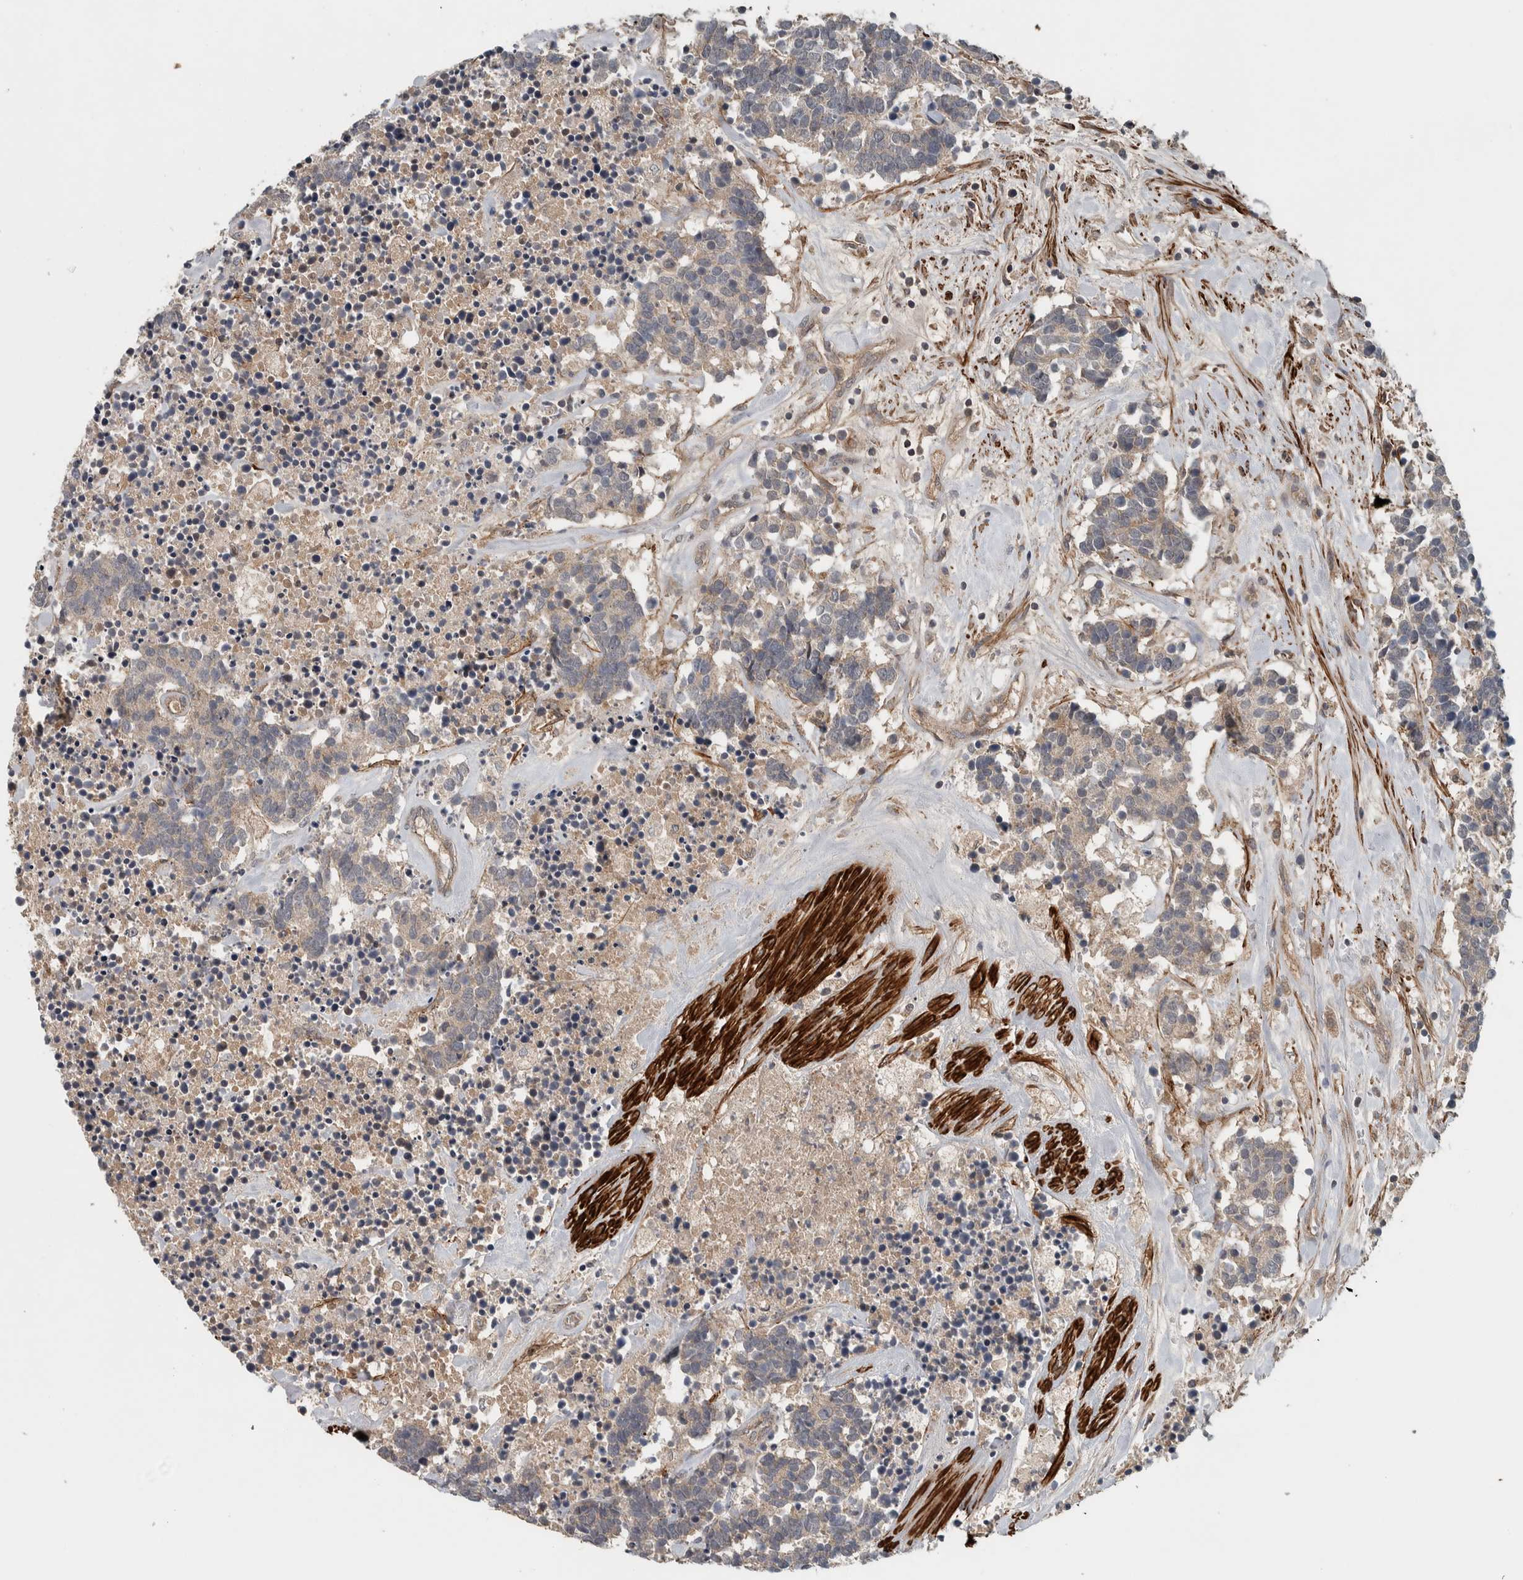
{"staining": {"intensity": "weak", "quantity": "<25%", "location": "cytoplasmic/membranous"}, "tissue": "carcinoid", "cell_type": "Tumor cells", "image_type": "cancer", "snomed": [{"axis": "morphology", "description": "Carcinoma, NOS"}, {"axis": "morphology", "description": "Carcinoid, malignant, NOS"}, {"axis": "topography", "description": "Urinary bladder"}], "caption": "This histopathology image is of carcinoma stained with IHC to label a protein in brown with the nuclei are counter-stained blue. There is no staining in tumor cells. The staining was performed using DAB (3,3'-diaminobenzidine) to visualize the protein expression in brown, while the nuclei were stained in blue with hematoxylin (Magnification: 20x).", "gene": "LBHD1", "patient": {"sex": "male", "age": 57}}